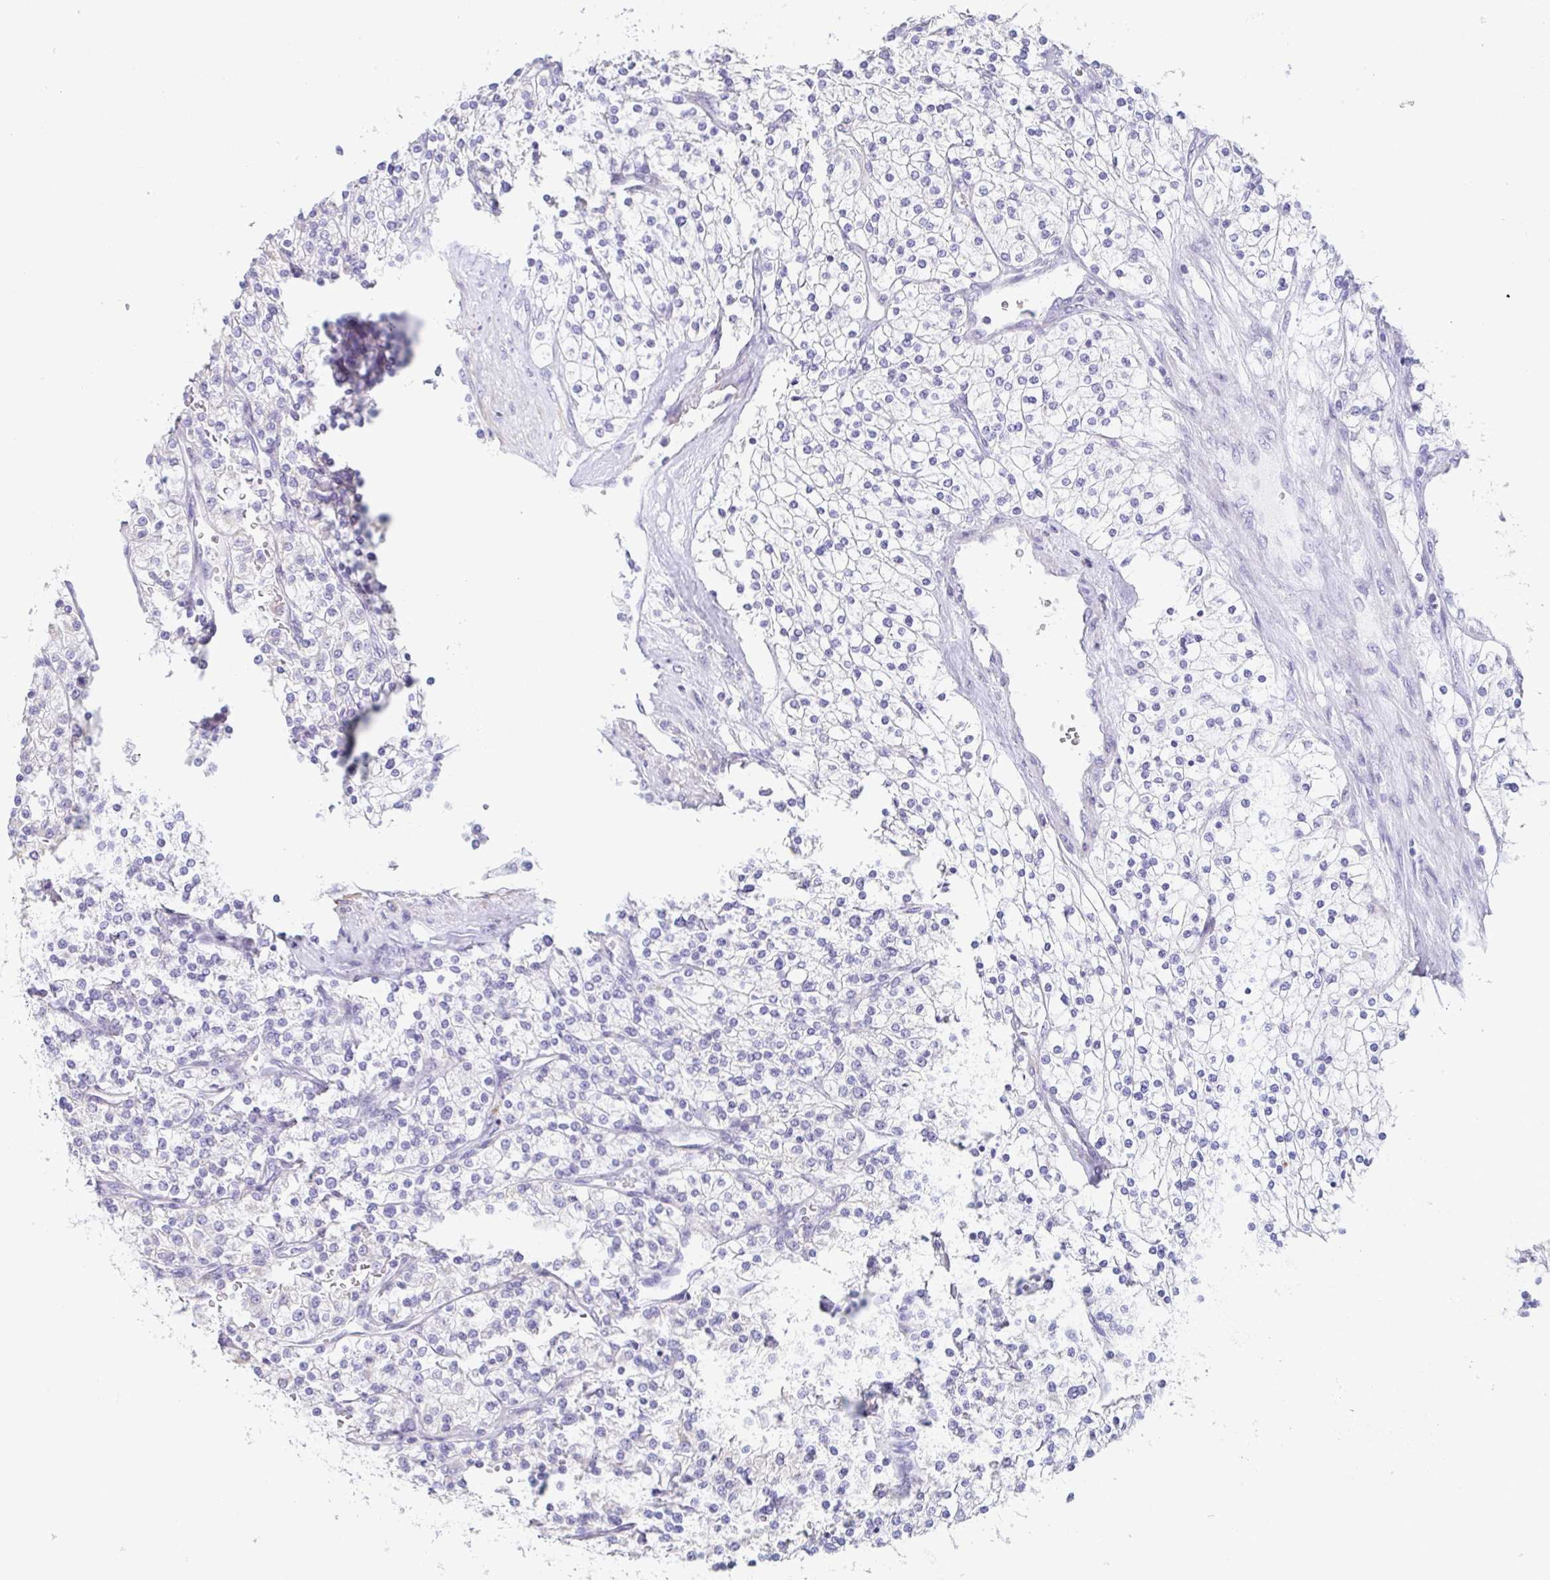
{"staining": {"intensity": "negative", "quantity": "none", "location": "none"}, "tissue": "renal cancer", "cell_type": "Tumor cells", "image_type": "cancer", "snomed": [{"axis": "morphology", "description": "Adenocarcinoma, NOS"}, {"axis": "topography", "description": "Kidney"}], "caption": "The histopathology image shows no significant staining in tumor cells of renal cancer.", "gene": "PRR27", "patient": {"sex": "male", "age": 80}}